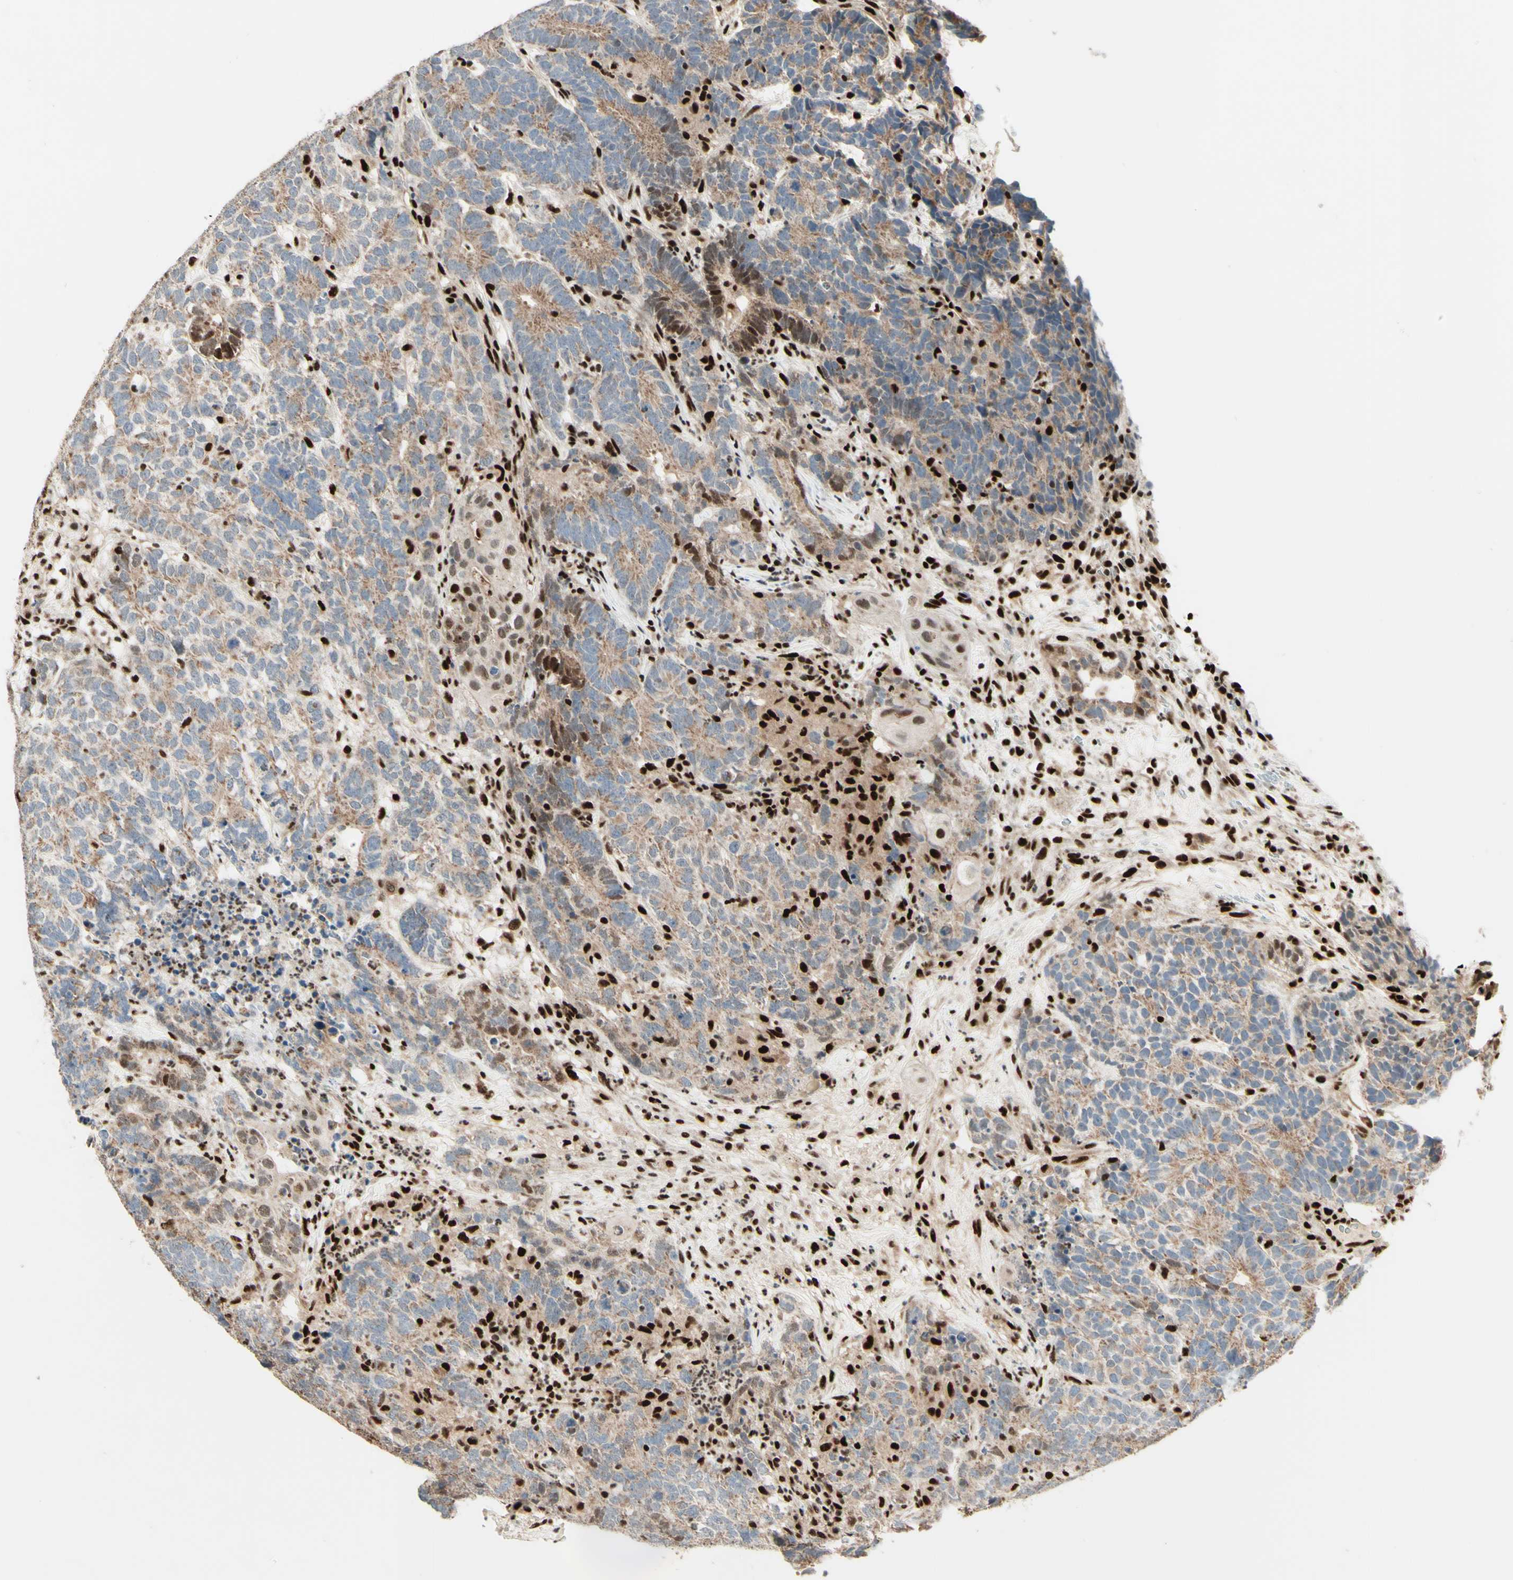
{"staining": {"intensity": "weak", "quantity": ">75%", "location": "cytoplasmic/membranous"}, "tissue": "testis cancer", "cell_type": "Tumor cells", "image_type": "cancer", "snomed": [{"axis": "morphology", "description": "Carcinoma, Embryonal, NOS"}, {"axis": "topography", "description": "Testis"}], "caption": "A brown stain shows weak cytoplasmic/membranous staining of a protein in testis cancer (embryonal carcinoma) tumor cells.", "gene": "NR3C1", "patient": {"sex": "male", "age": 26}}